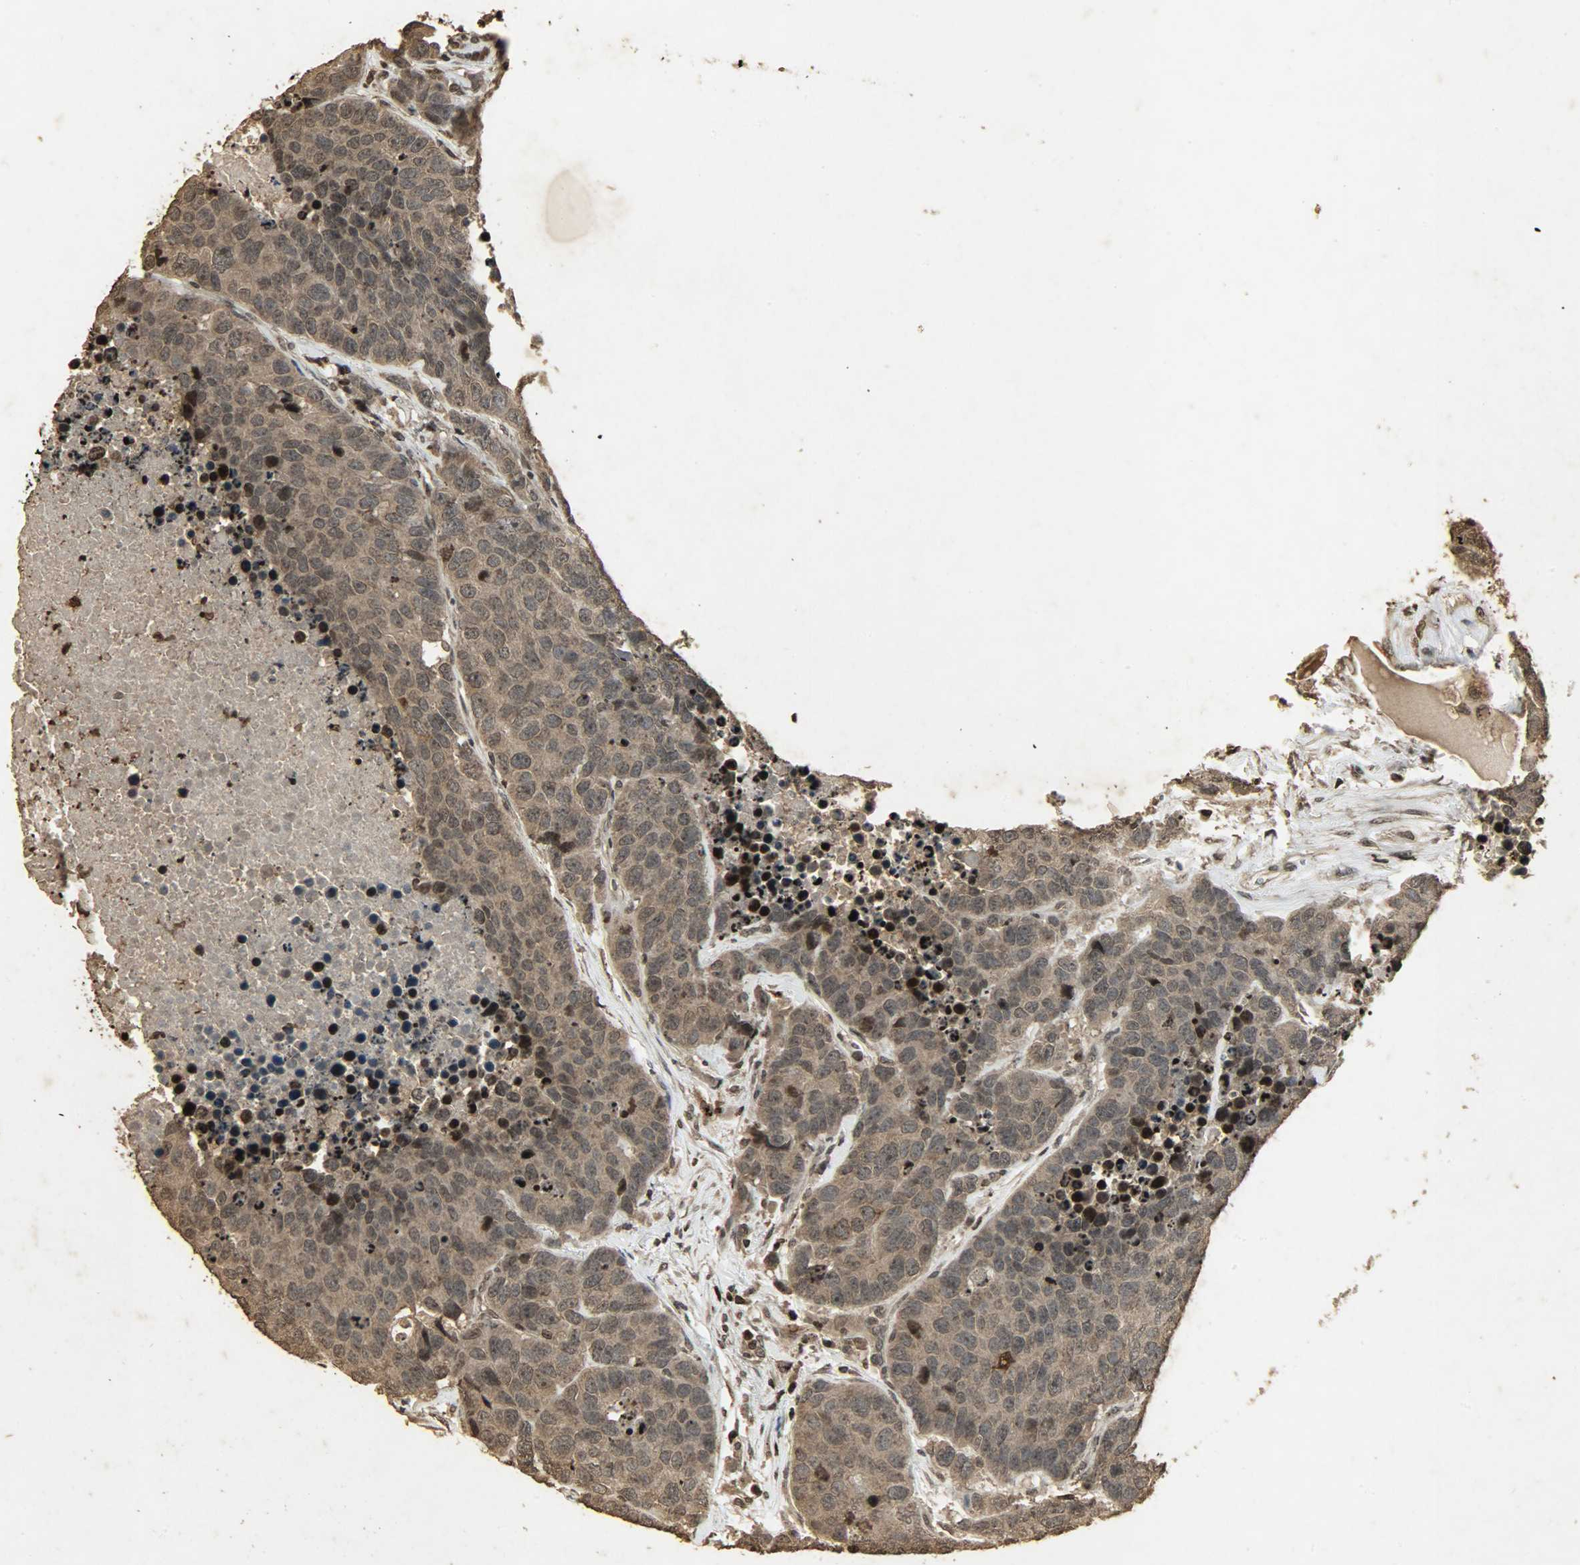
{"staining": {"intensity": "moderate", "quantity": ">75%", "location": "cytoplasmic/membranous,nuclear"}, "tissue": "carcinoid", "cell_type": "Tumor cells", "image_type": "cancer", "snomed": [{"axis": "morphology", "description": "Carcinoid, malignant, NOS"}, {"axis": "topography", "description": "Lung"}], "caption": "Immunohistochemistry photomicrograph of neoplastic tissue: human carcinoid (malignant) stained using immunohistochemistry (IHC) displays medium levels of moderate protein expression localized specifically in the cytoplasmic/membranous and nuclear of tumor cells, appearing as a cytoplasmic/membranous and nuclear brown color.", "gene": "PPP3R1", "patient": {"sex": "male", "age": 60}}